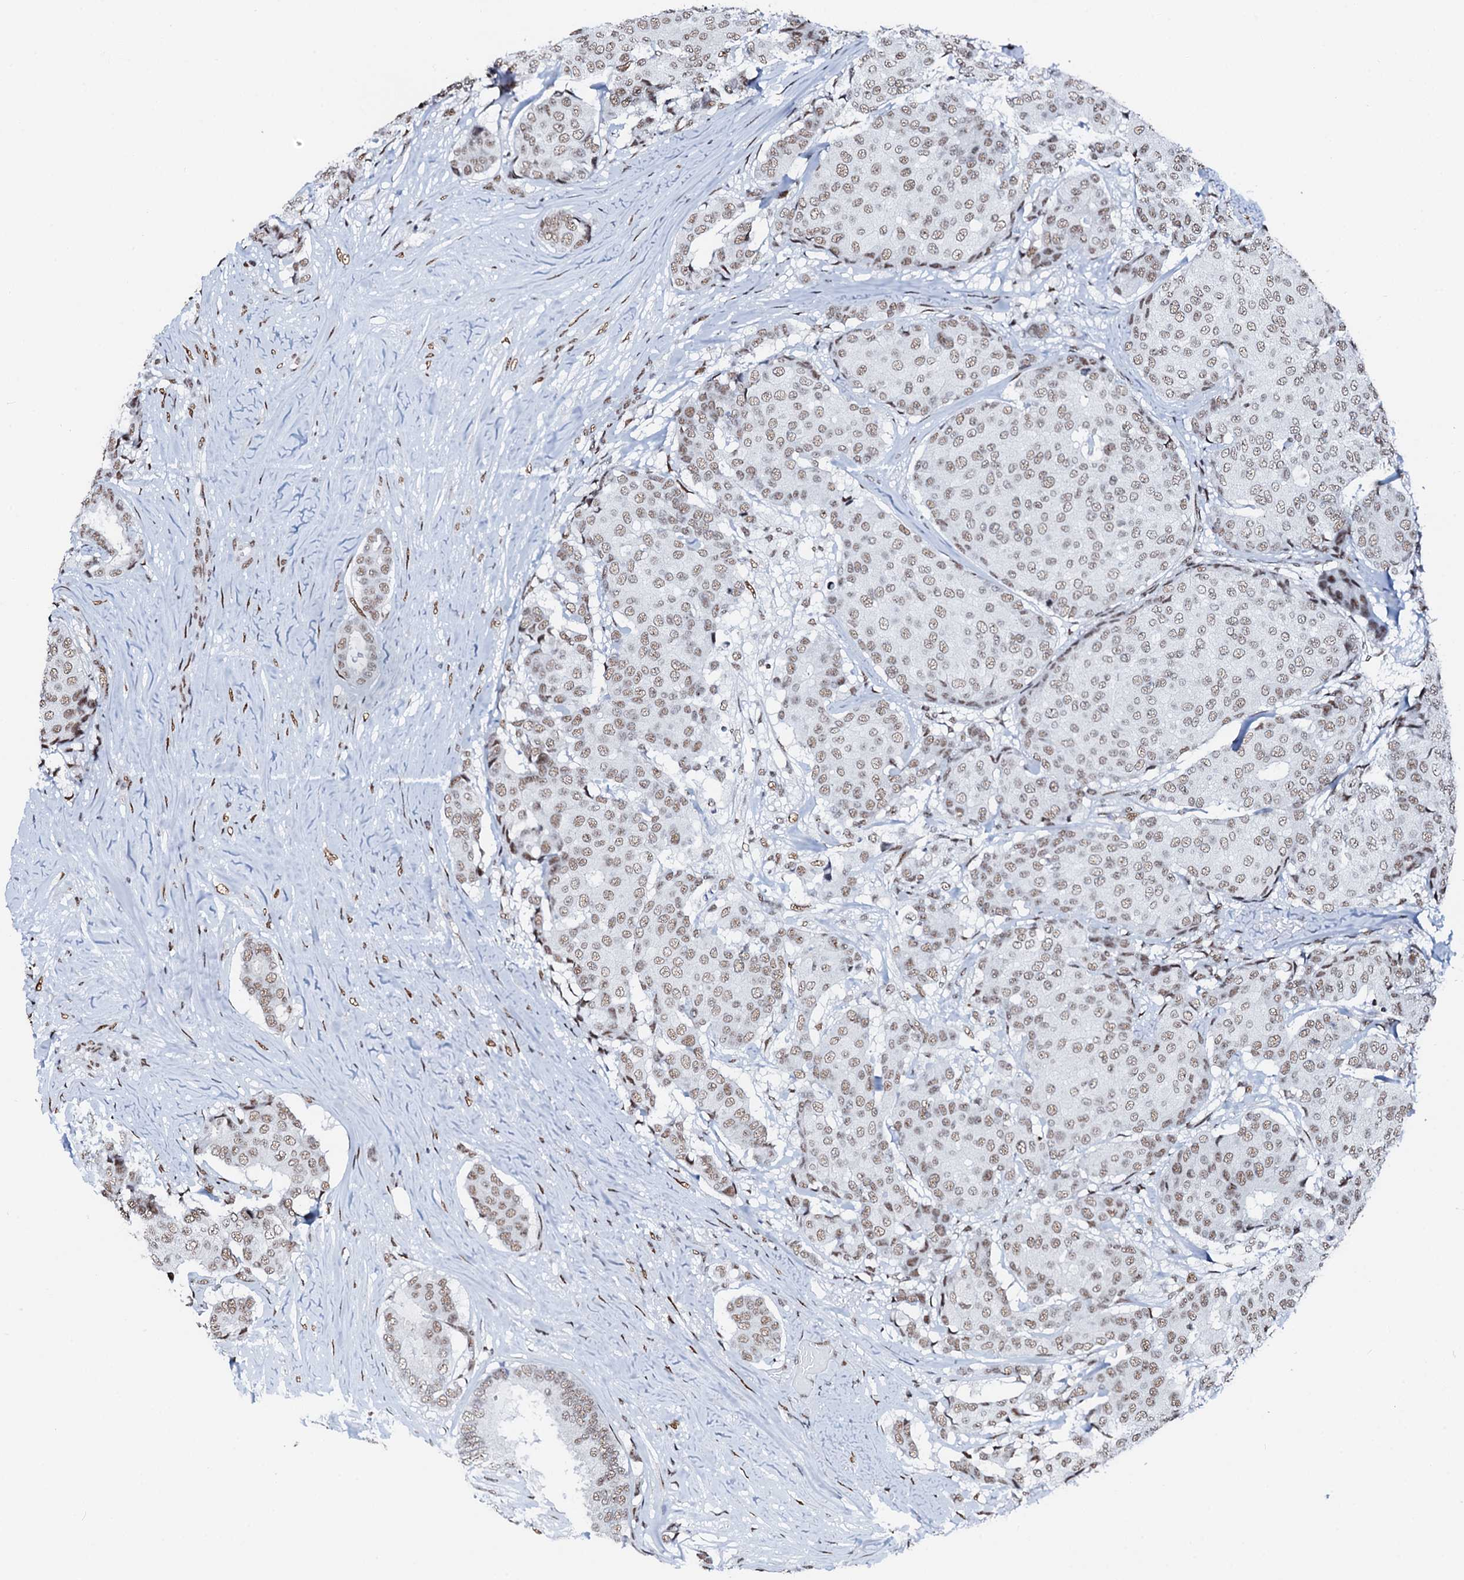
{"staining": {"intensity": "moderate", "quantity": ">75%", "location": "nuclear"}, "tissue": "breast cancer", "cell_type": "Tumor cells", "image_type": "cancer", "snomed": [{"axis": "morphology", "description": "Duct carcinoma"}, {"axis": "topography", "description": "Breast"}], "caption": "Intraductal carcinoma (breast) was stained to show a protein in brown. There is medium levels of moderate nuclear positivity in about >75% of tumor cells.", "gene": "NKAPD1", "patient": {"sex": "female", "age": 75}}